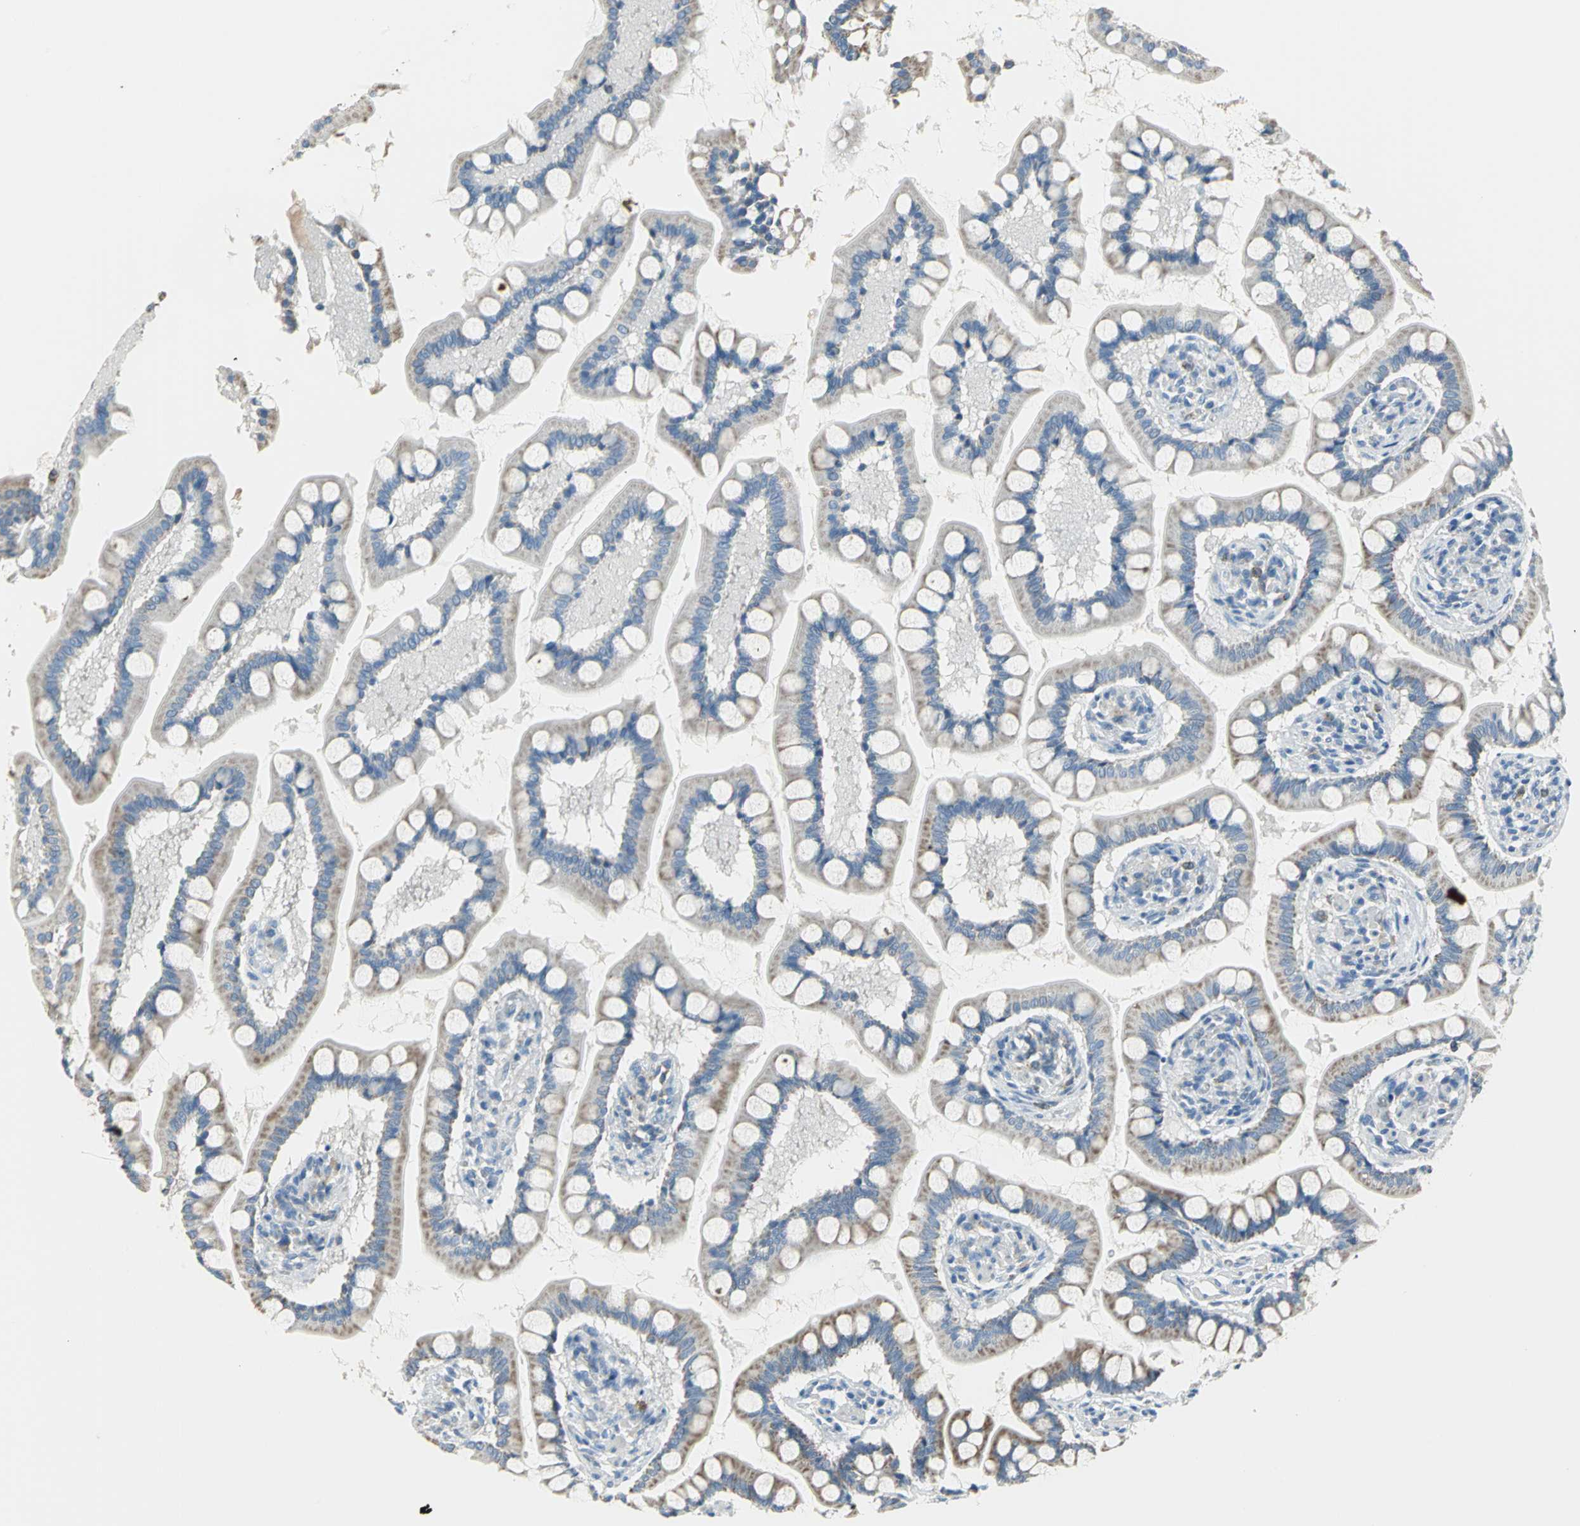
{"staining": {"intensity": "weak", "quantity": ">75%", "location": "cytoplasmic/membranous"}, "tissue": "small intestine", "cell_type": "Glandular cells", "image_type": "normal", "snomed": [{"axis": "morphology", "description": "Normal tissue, NOS"}, {"axis": "topography", "description": "Small intestine"}], "caption": "Immunohistochemical staining of unremarkable small intestine displays >75% levels of weak cytoplasmic/membranous protein expression in about >75% of glandular cells.", "gene": "ALOX15", "patient": {"sex": "male", "age": 41}}